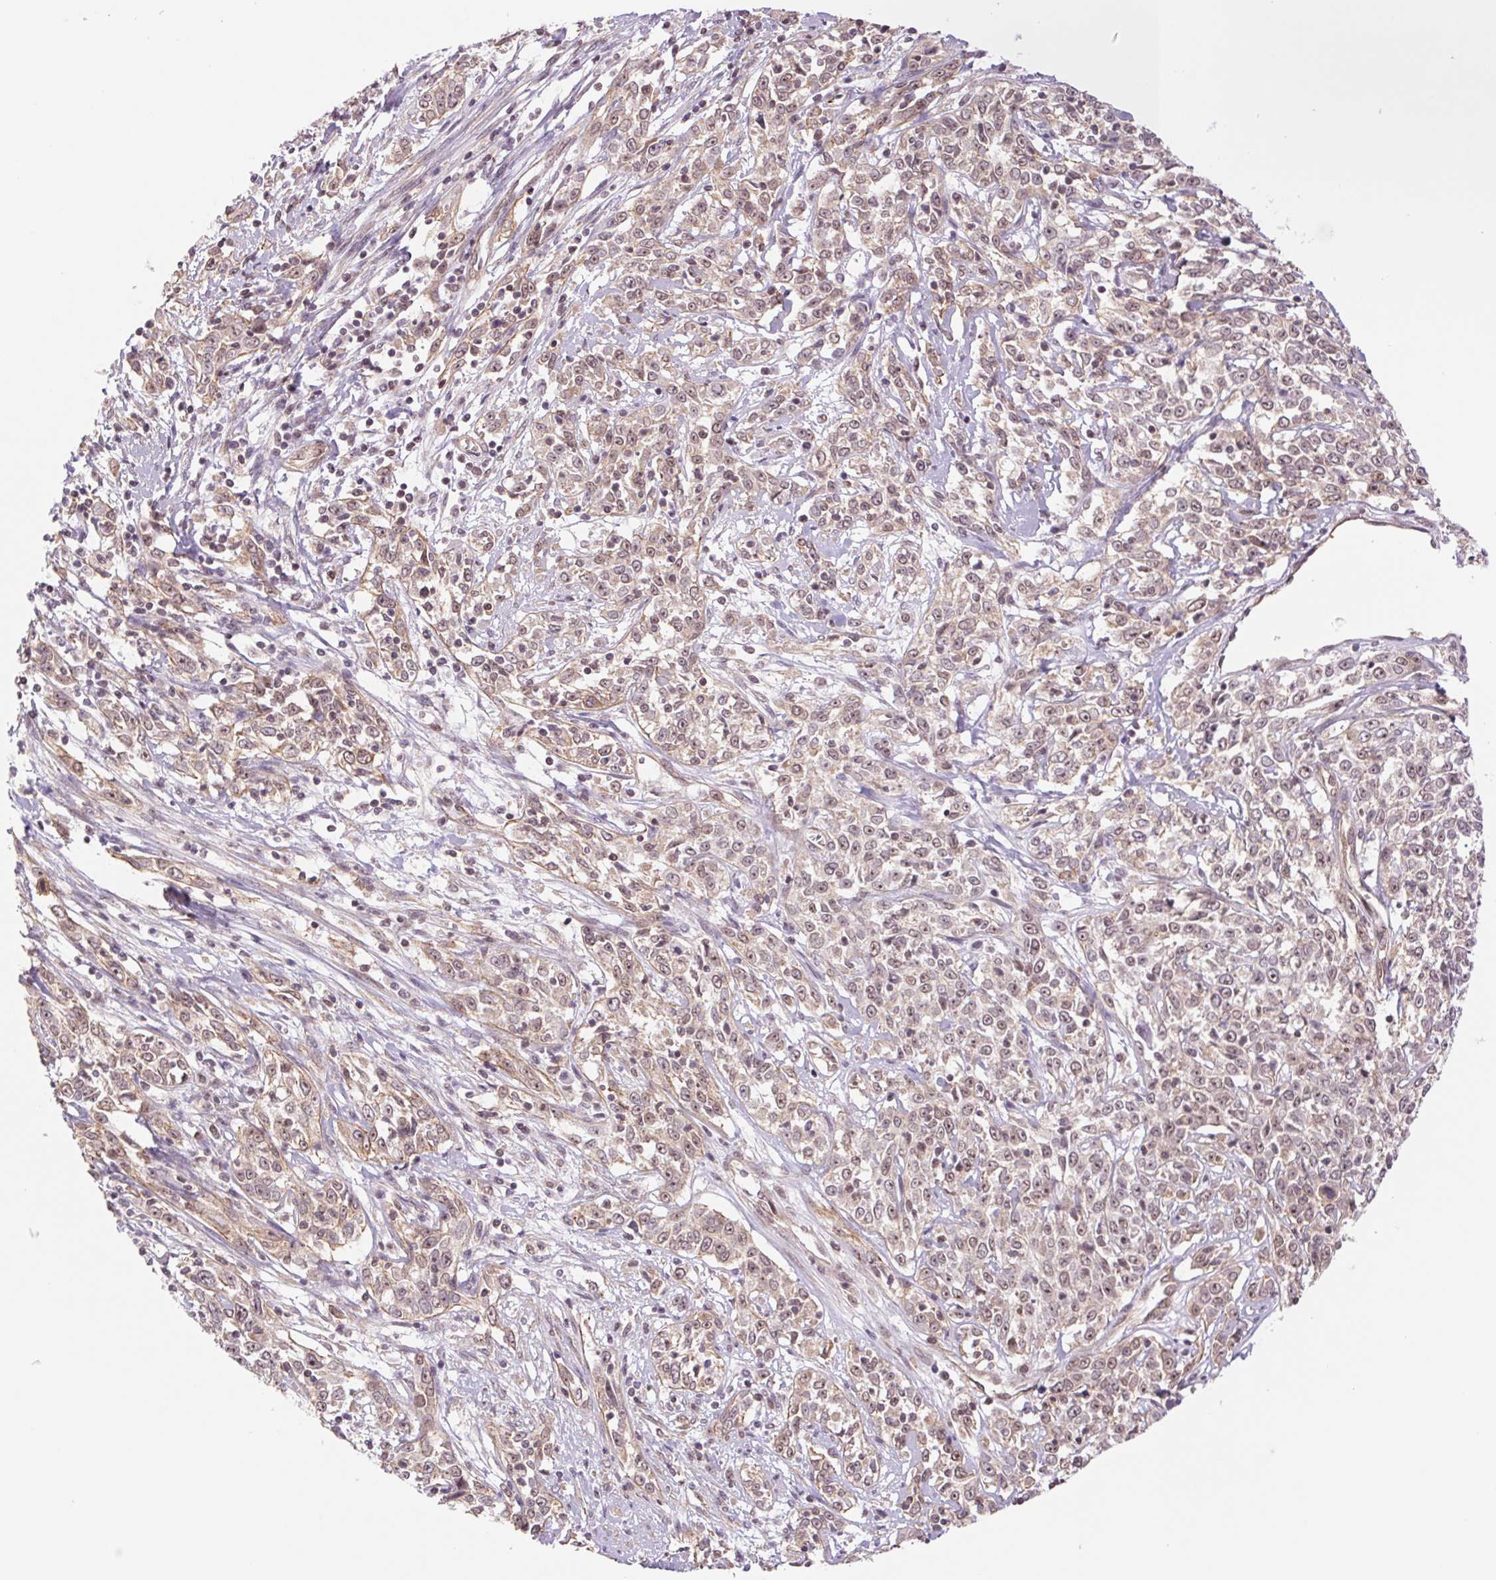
{"staining": {"intensity": "moderate", "quantity": ">75%", "location": "nuclear"}, "tissue": "cervical cancer", "cell_type": "Tumor cells", "image_type": "cancer", "snomed": [{"axis": "morphology", "description": "Adenocarcinoma, NOS"}, {"axis": "topography", "description": "Cervix"}], "caption": "A photomicrograph of cervical cancer (adenocarcinoma) stained for a protein exhibits moderate nuclear brown staining in tumor cells.", "gene": "CWC25", "patient": {"sex": "female", "age": 40}}